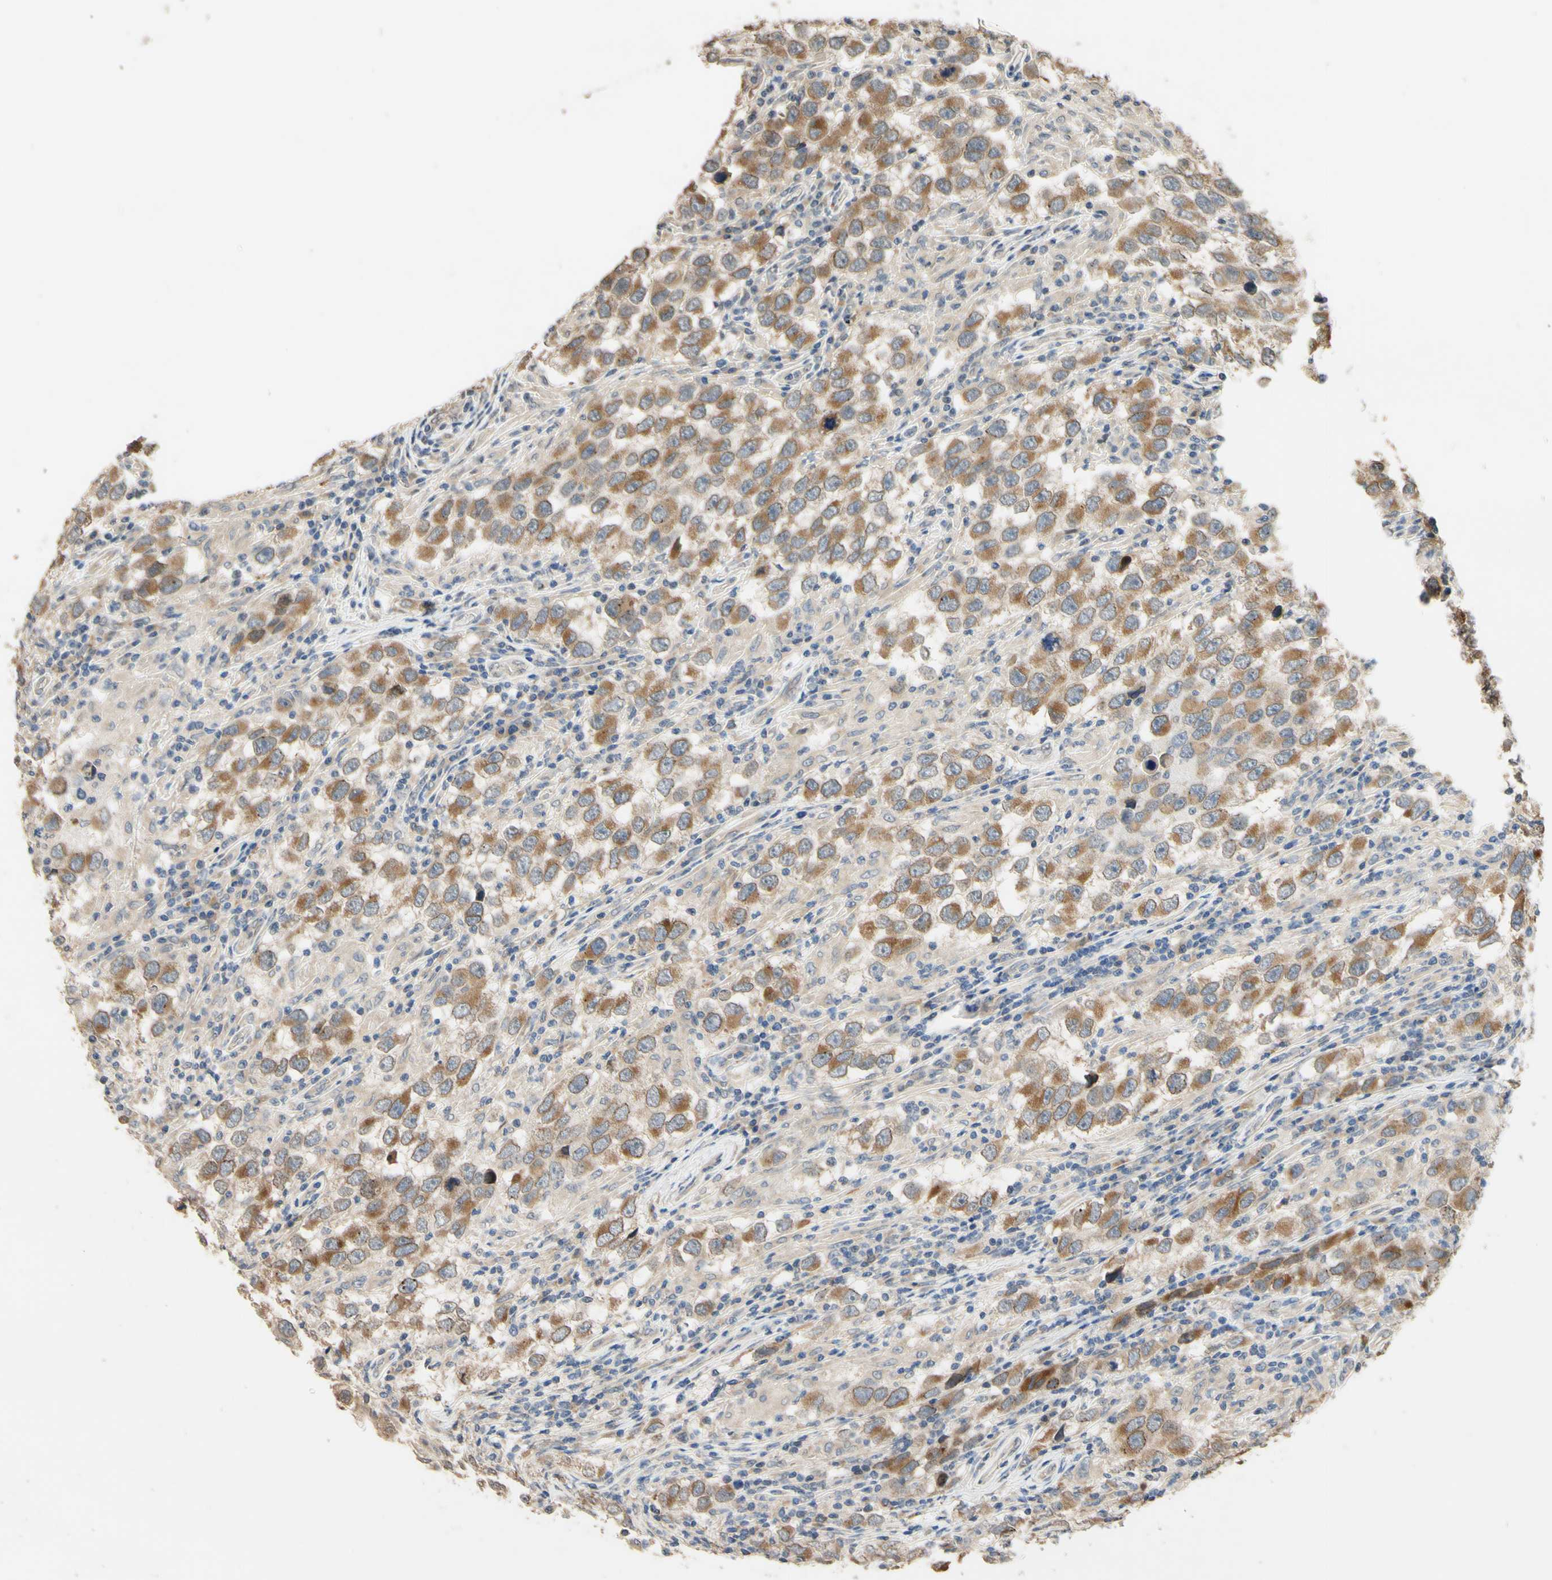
{"staining": {"intensity": "moderate", "quantity": ">75%", "location": "cytoplasmic/membranous"}, "tissue": "testis cancer", "cell_type": "Tumor cells", "image_type": "cancer", "snomed": [{"axis": "morphology", "description": "Carcinoma, Embryonal, NOS"}, {"axis": "topography", "description": "Testis"}], "caption": "Human embryonal carcinoma (testis) stained for a protein (brown) reveals moderate cytoplasmic/membranous positive staining in about >75% of tumor cells.", "gene": "SMIM19", "patient": {"sex": "male", "age": 21}}